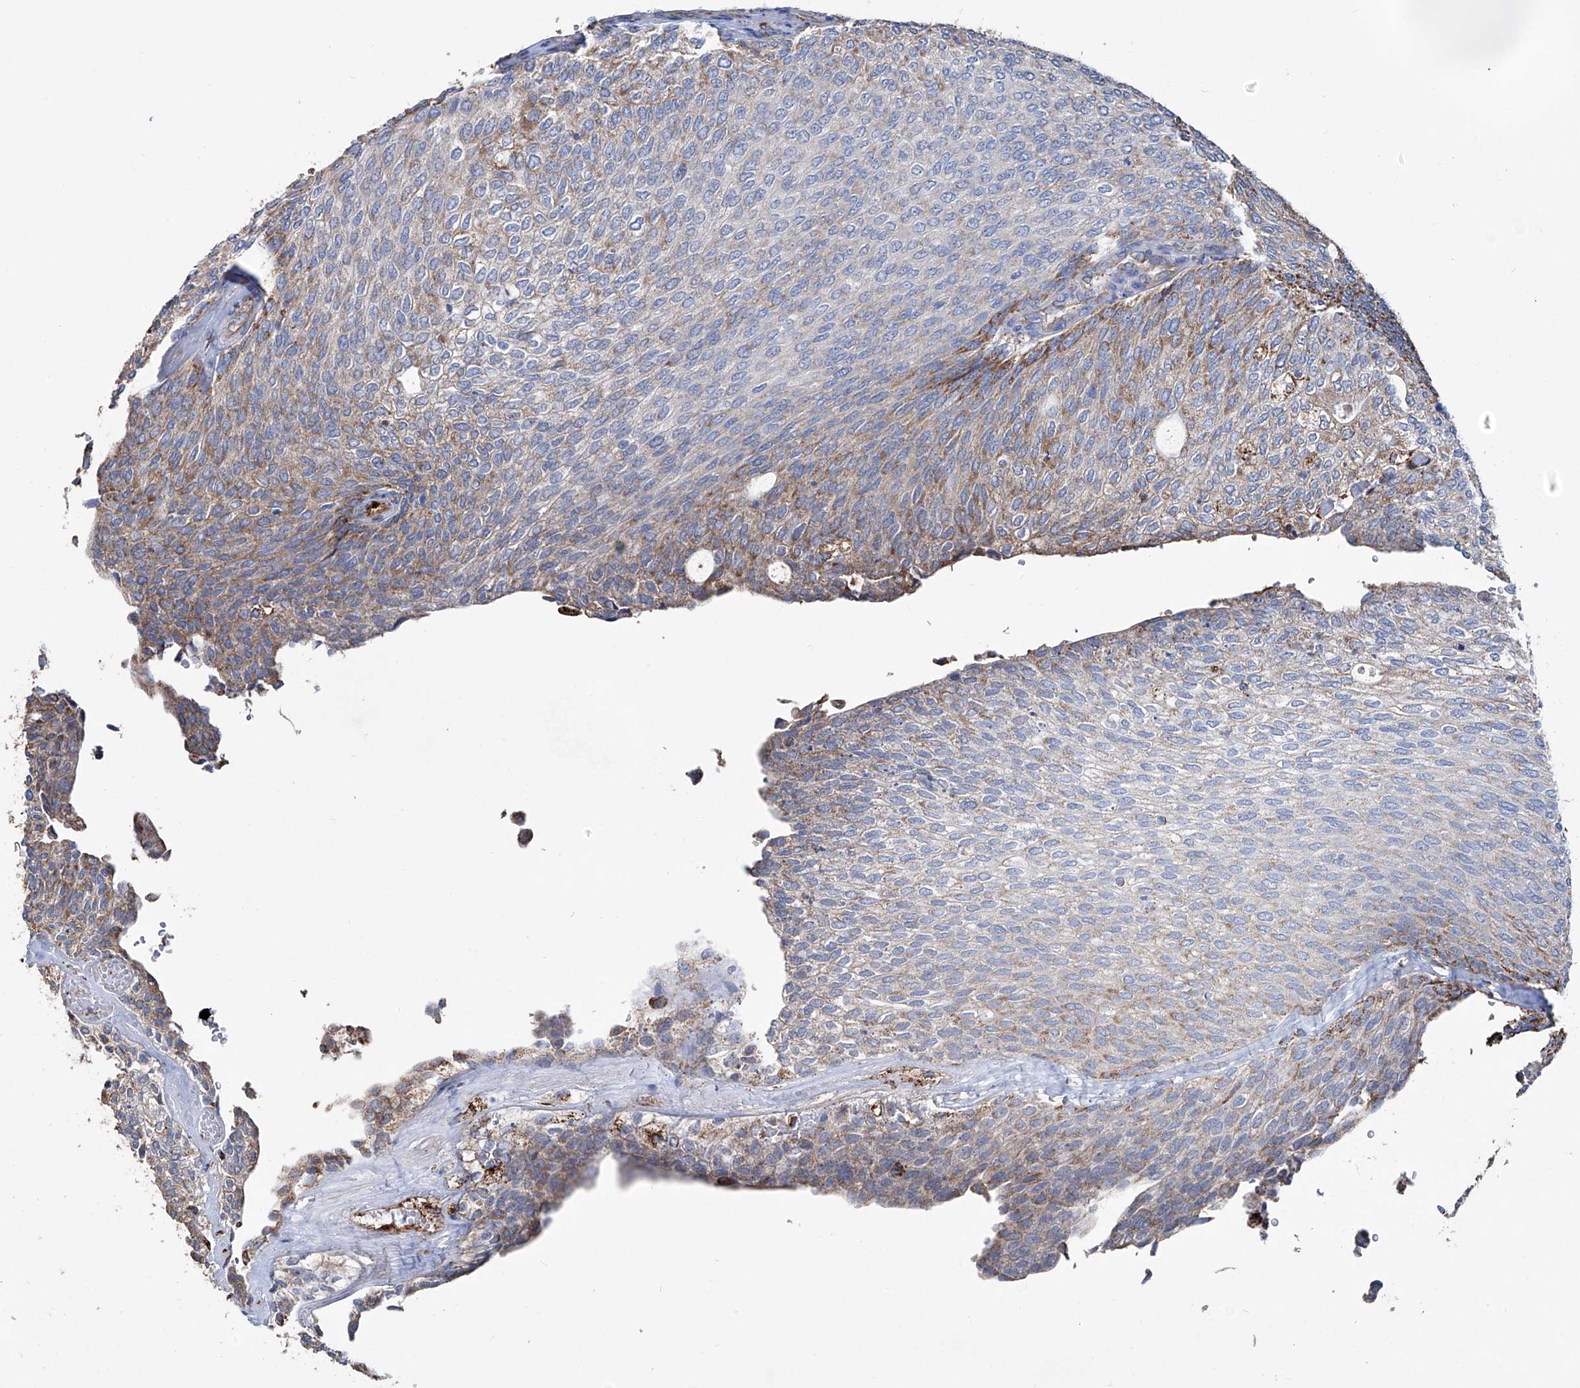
{"staining": {"intensity": "moderate", "quantity": "<25%", "location": "cytoplasmic/membranous"}, "tissue": "urothelial cancer", "cell_type": "Tumor cells", "image_type": "cancer", "snomed": [{"axis": "morphology", "description": "Urothelial carcinoma, Low grade"}, {"axis": "topography", "description": "Urinary bladder"}], "caption": "Urothelial cancer stained with a protein marker reveals moderate staining in tumor cells.", "gene": "NHS", "patient": {"sex": "female", "age": 79}}